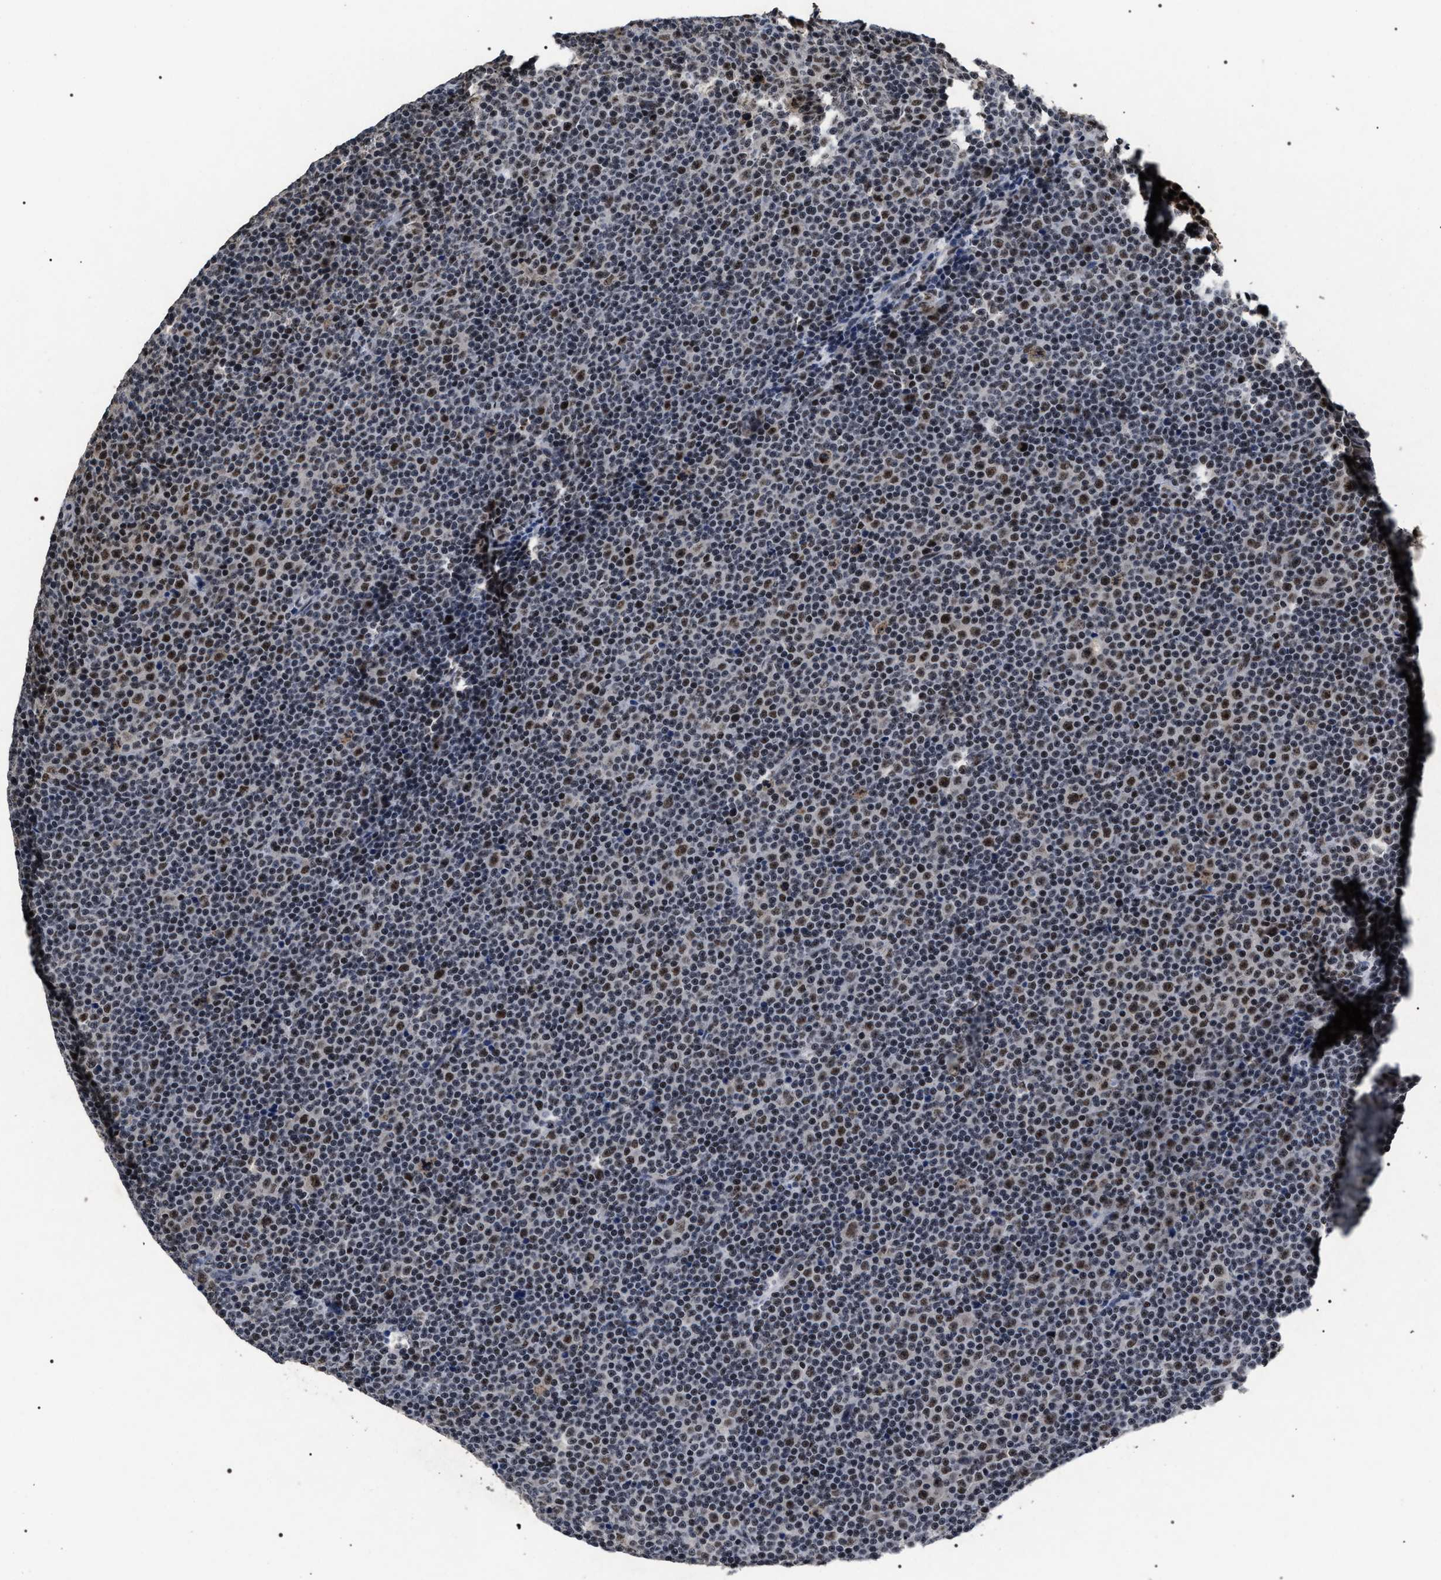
{"staining": {"intensity": "moderate", "quantity": "25%-75%", "location": "nuclear"}, "tissue": "lymphoma", "cell_type": "Tumor cells", "image_type": "cancer", "snomed": [{"axis": "morphology", "description": "Malignant lymphoma, non-Hodgkin's type, Low grade"}, {"axis": "topography", "description": "Lymph node"}], "caption": "Tumor cells show medium levels of moderate nuclear positivity in about 25%-75% of cells in human malignant lymphoma, non-Hodgkin's type (low-grade).", "gene": "RRP1B", "patient": {"sex": "female", "age": 67}}